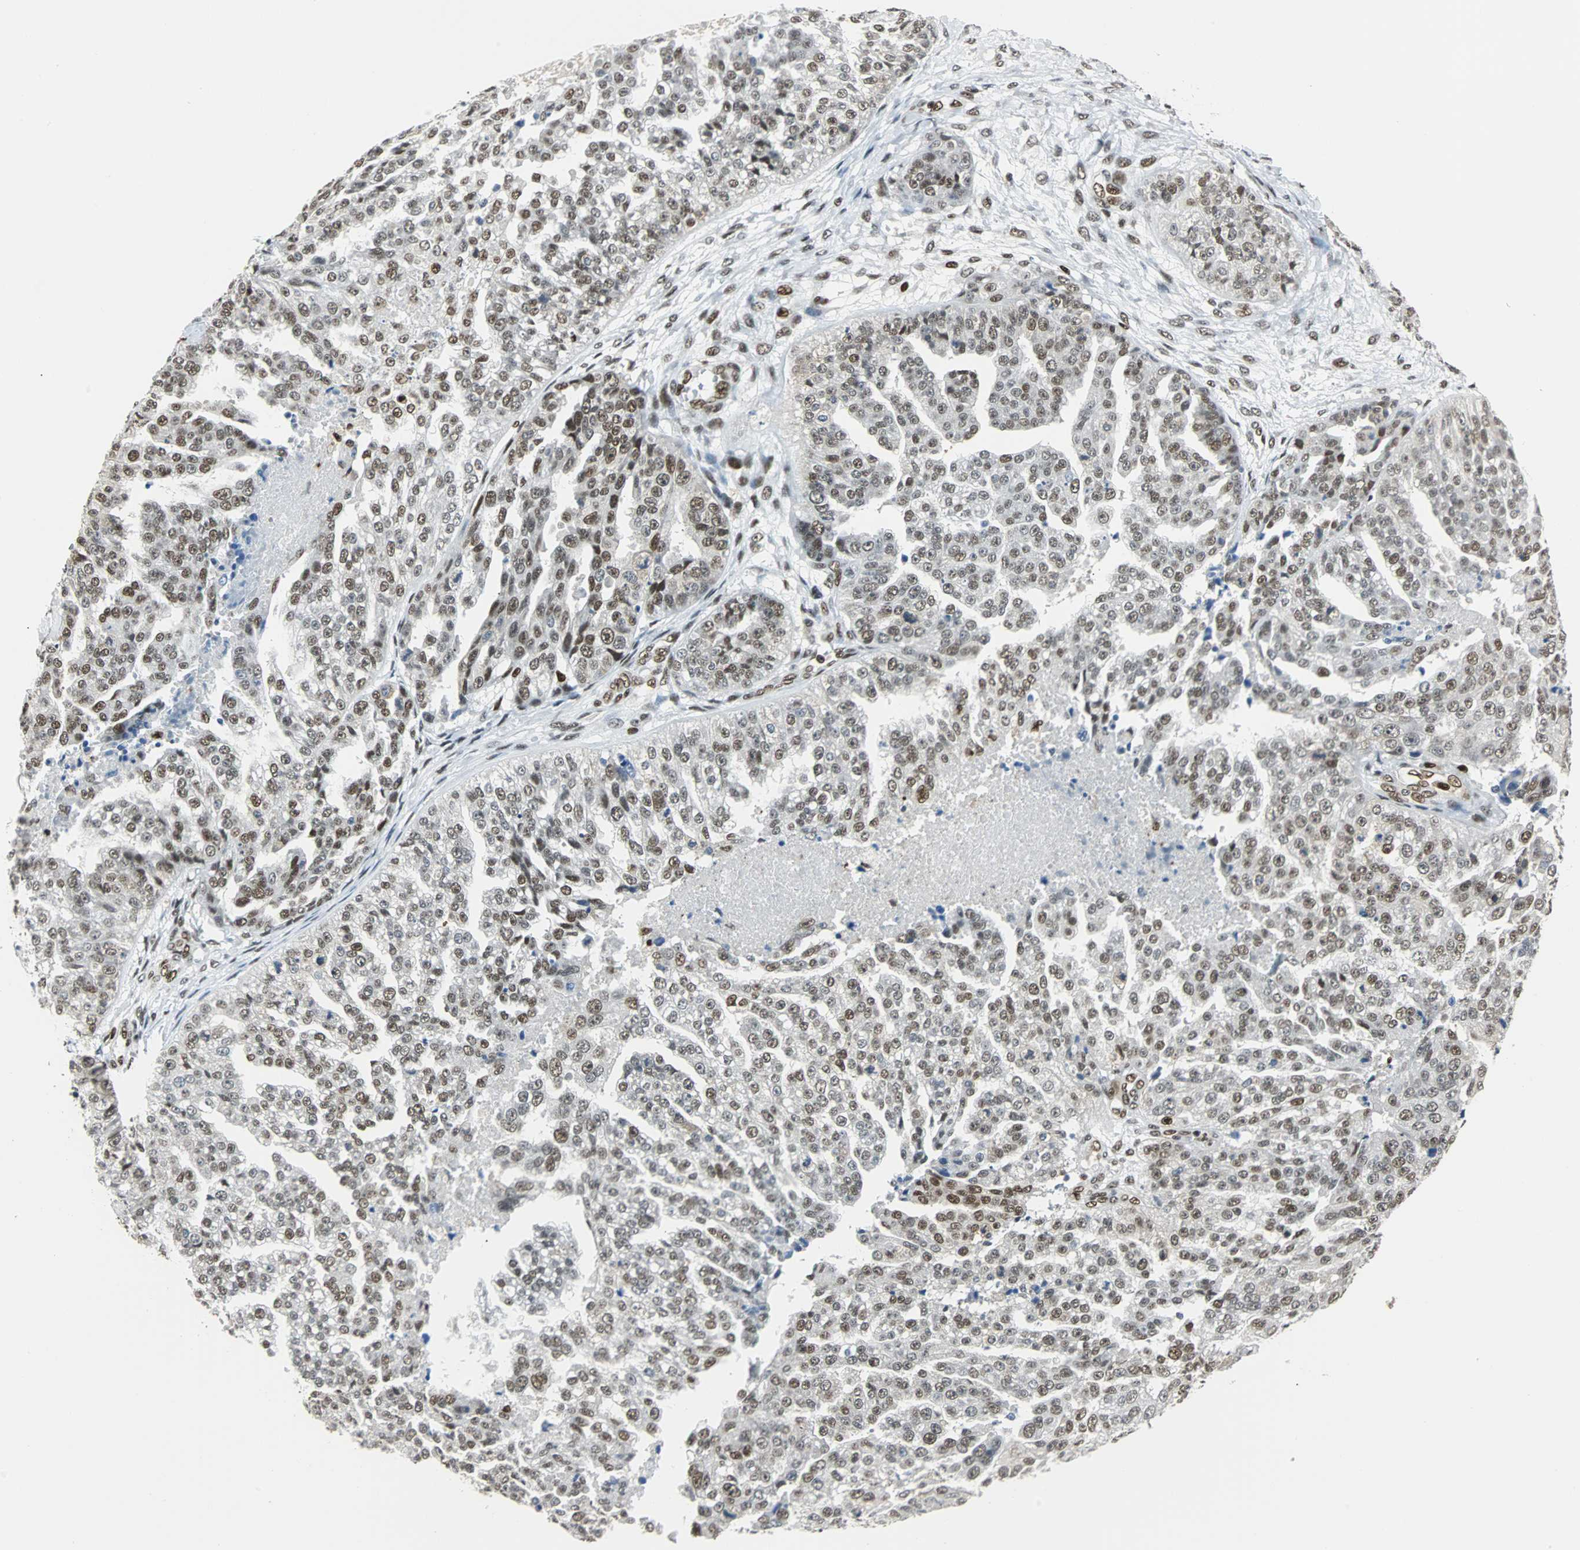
{"staining": {"intensity": "moderate", "quantity": ">75%", "location": "nuclear"}, "tissue": "ovarian cancer", "cell_type": "Tumor cells", "image_type": "cancer", "snomed": [{"axis": "morphology", "description": "Cystadenocarcinoma, serous, NOS"}, {"axis": "topography", "description": "Ovary"}], "caption": "Serous cystadenocarcinoma (ovarian) was stained to show a protein in brown. There is medium levels of moderate nuclear positivity in approximately >75% of tumor cells. Ihc stains the protein in brown and the nuclei are stained blue.", "gene": "XRCC4", "patient": {"sex": "female", "age": 58}}